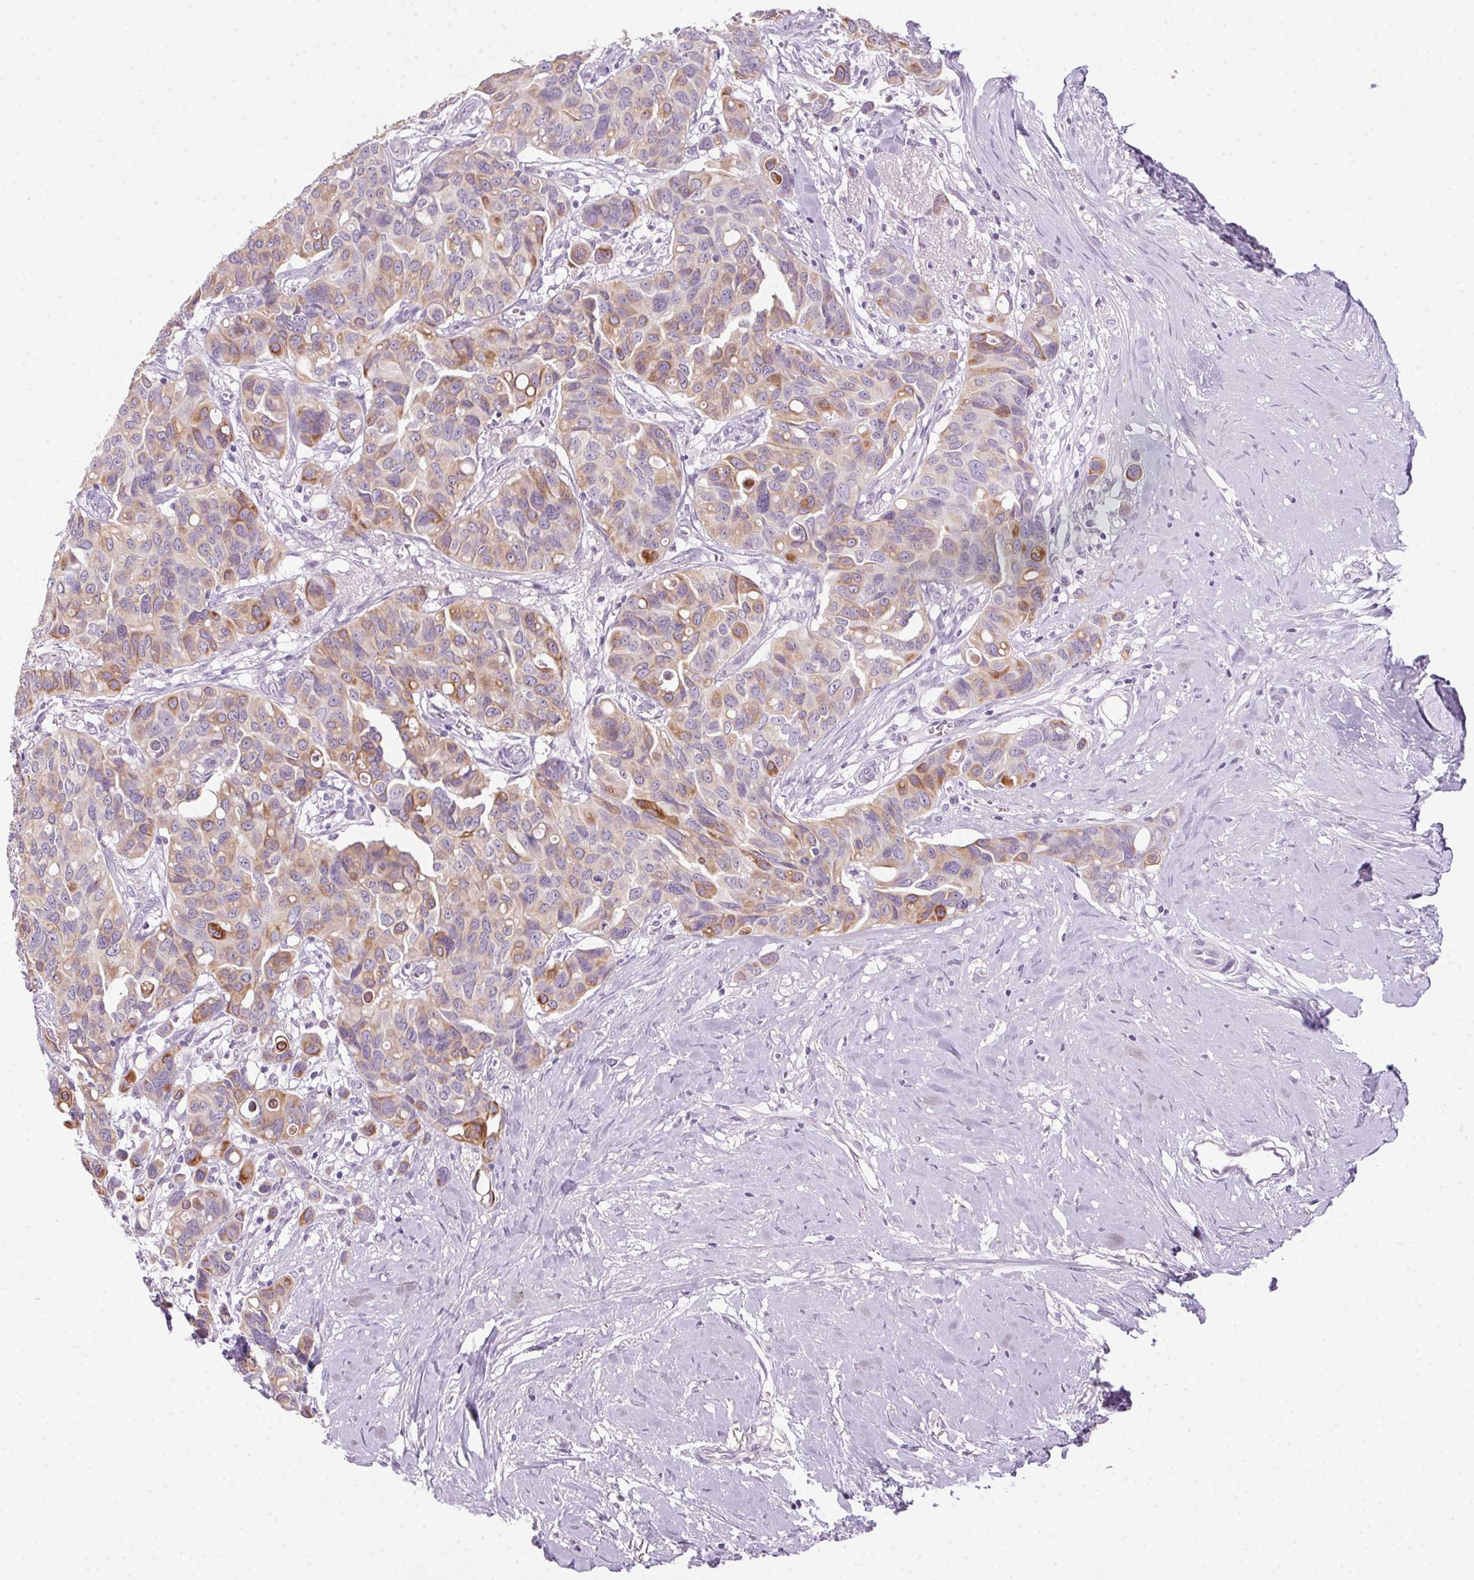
{"staining": {"intensity": "moderate", "quantity": "25%-75%", "location": "cytoplasmic/membranous"}, "tissue": "breast cancer", "cell_type": "Tumor cells", "image_type": "cancer", "snomed": [{"axis": "morphology", "description": "Duct carcinoma"}, {"axis": "topography", "description": "Breast"}], "caption": "Protein staining shows moderate cytoplasmic/membranous staining in approximately 25%-75% of tumor cells in breast invasive ductal carcinoma.", "gene": "POPDC2", "patient": {"sex": "female", "age": 54}}